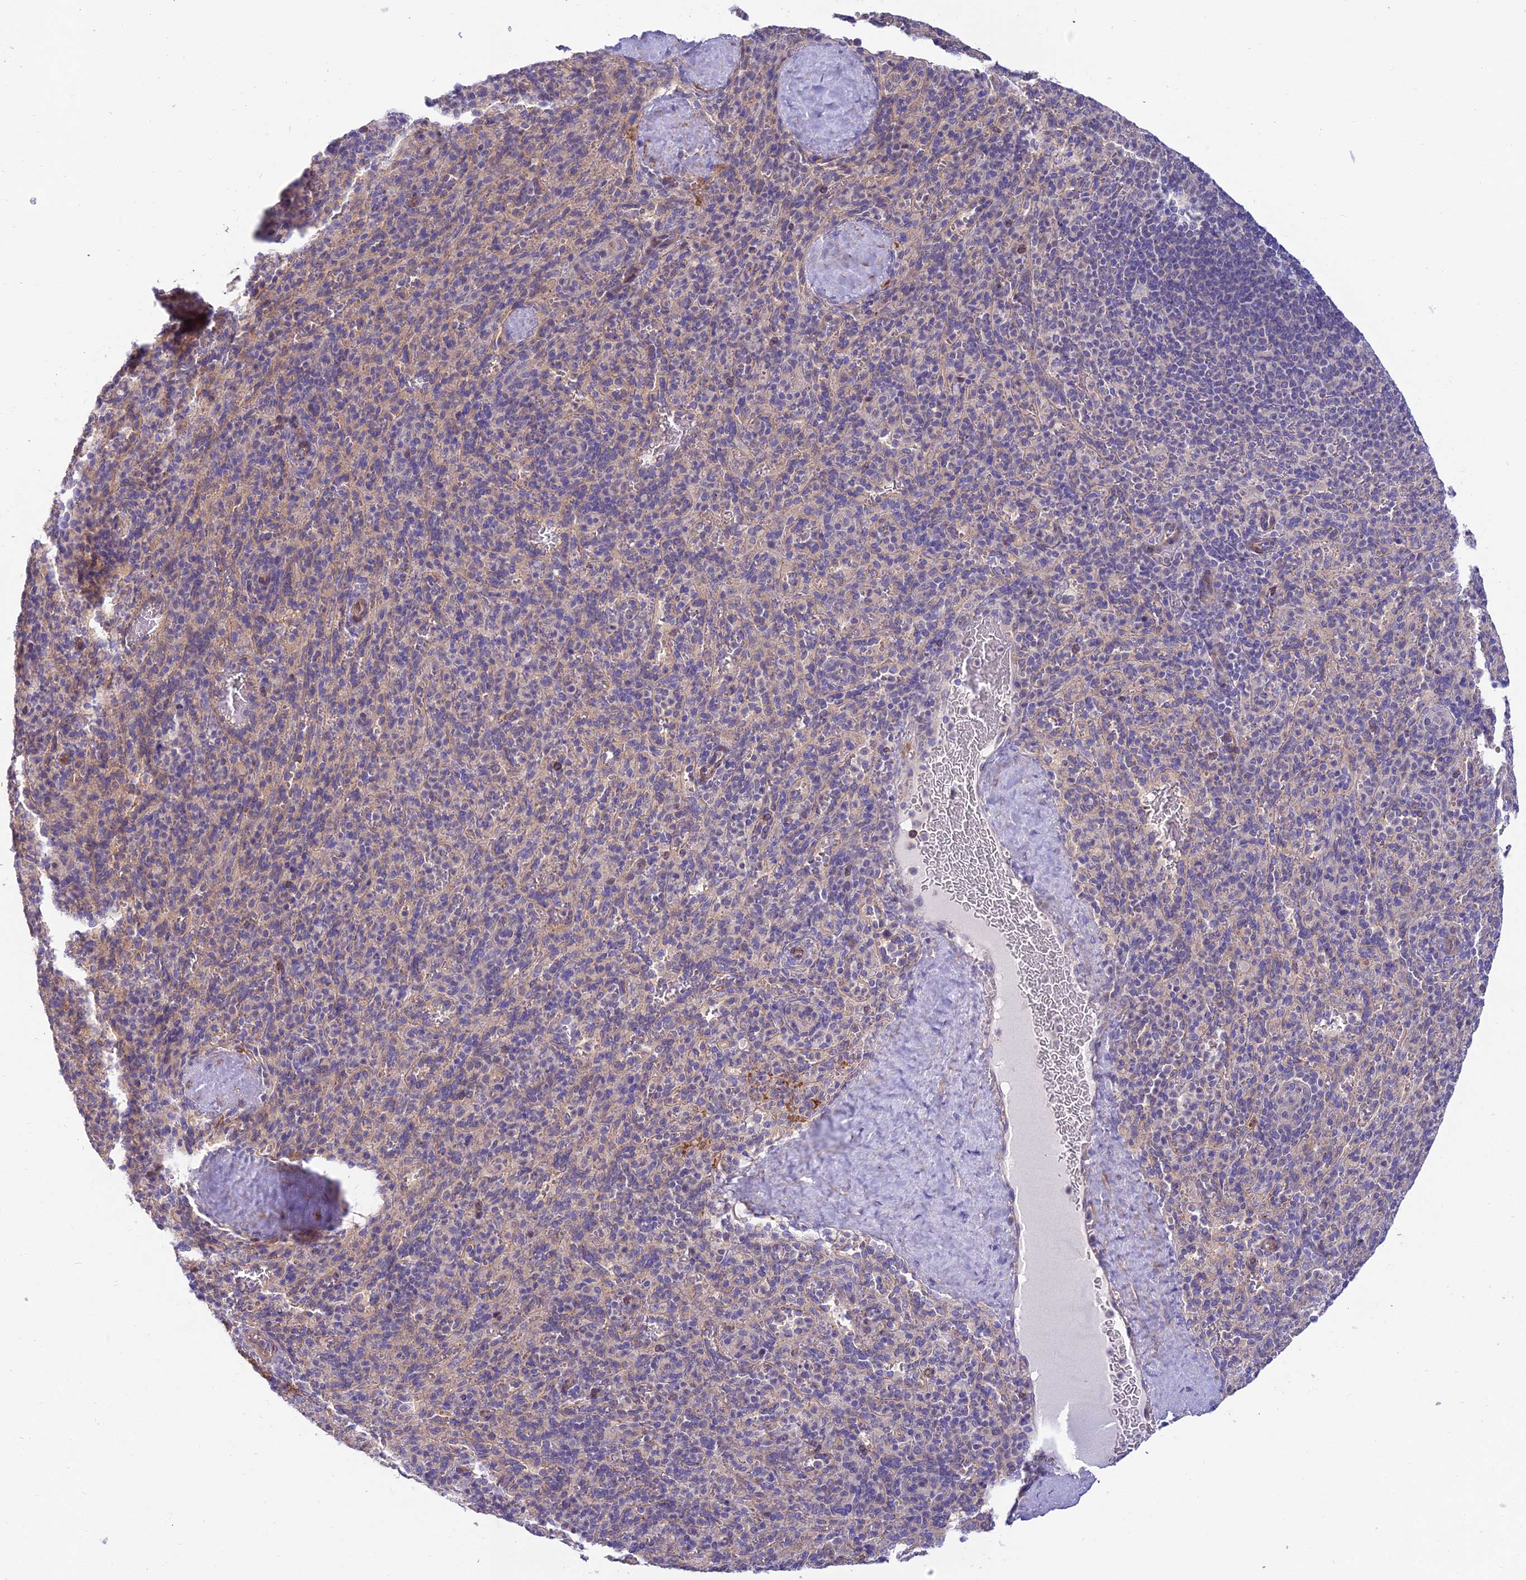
{"staining": {"intensity": "negative", "quantity": "none", "location": "none"}, "tissue": "spleen", "cell_type": "Cells in red pulp", "image_type": "normal", "snomed": [{"axis": "morphology", "description": "Normal tissue, NOS"}, {"axis": "topography", "description": "Spleen"}], "caption": "Immunohistochemical staining of normal human spleen exhibits no significant positivity in cells in red pulp. (IHC, brightfield microscopy, high magnification).", "gene": "DUS2", "patient": {"sex": "male", "age": 36}}